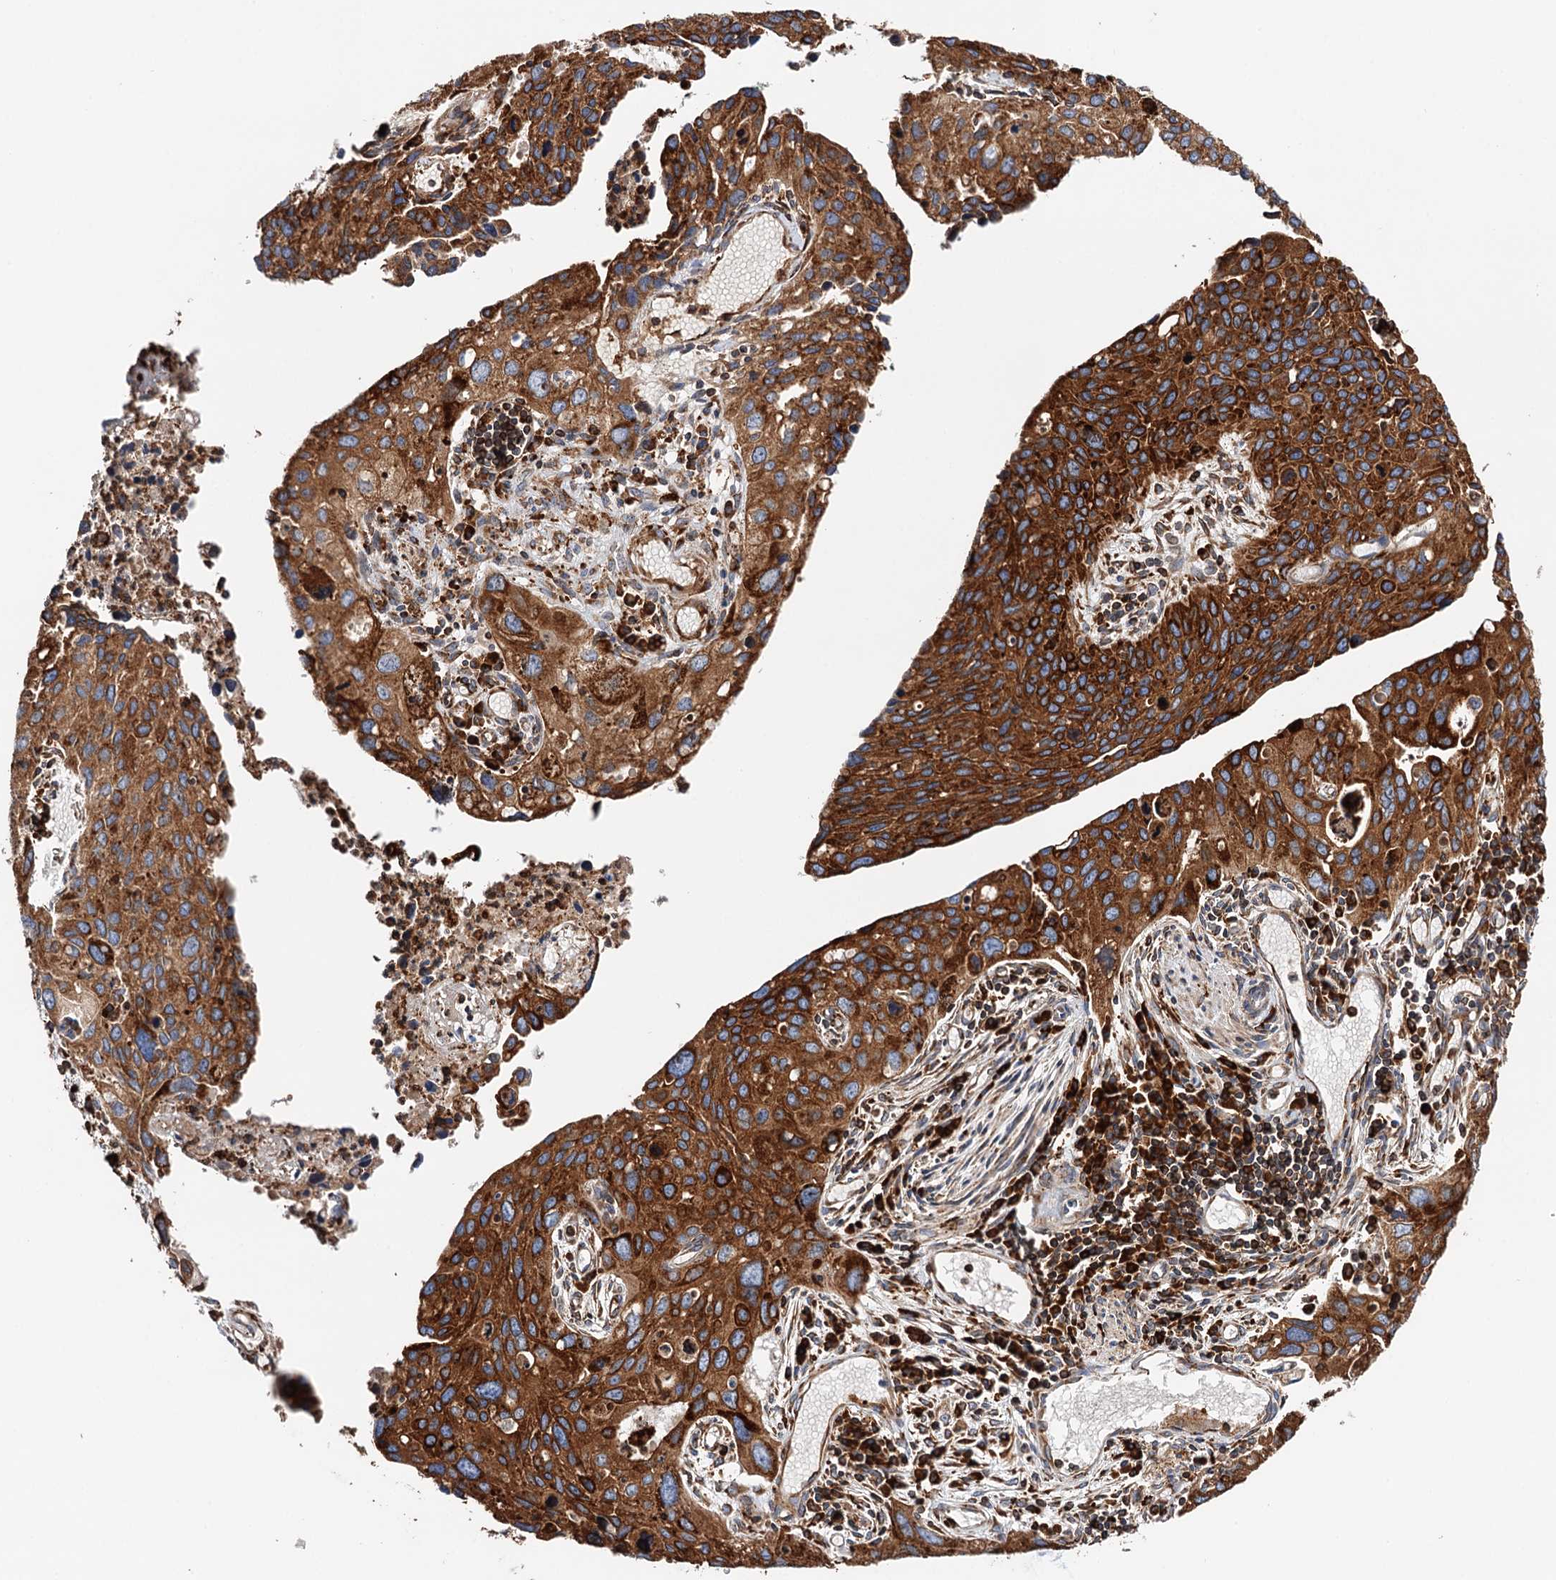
{"staining": {"intensity": "strong", "quantity": ">75%", "location": "cytoplasmic/membranous"}, "tissue": "cervical cancer", "cell_type": "Tumor cells", "image_type": "cancer", "snomed": [{"axis": "morphology", "description": "Squamous cell carcinoma, NOS"}, {"axis": "topography", "description": "Cervix"}], "caption": "Squamous cell carcinoma (cervical) stained with a protein marker reveals strong staining in tumor cells.", "gene": "ERP29", "patient": {"sex": "female", "age": 55}}